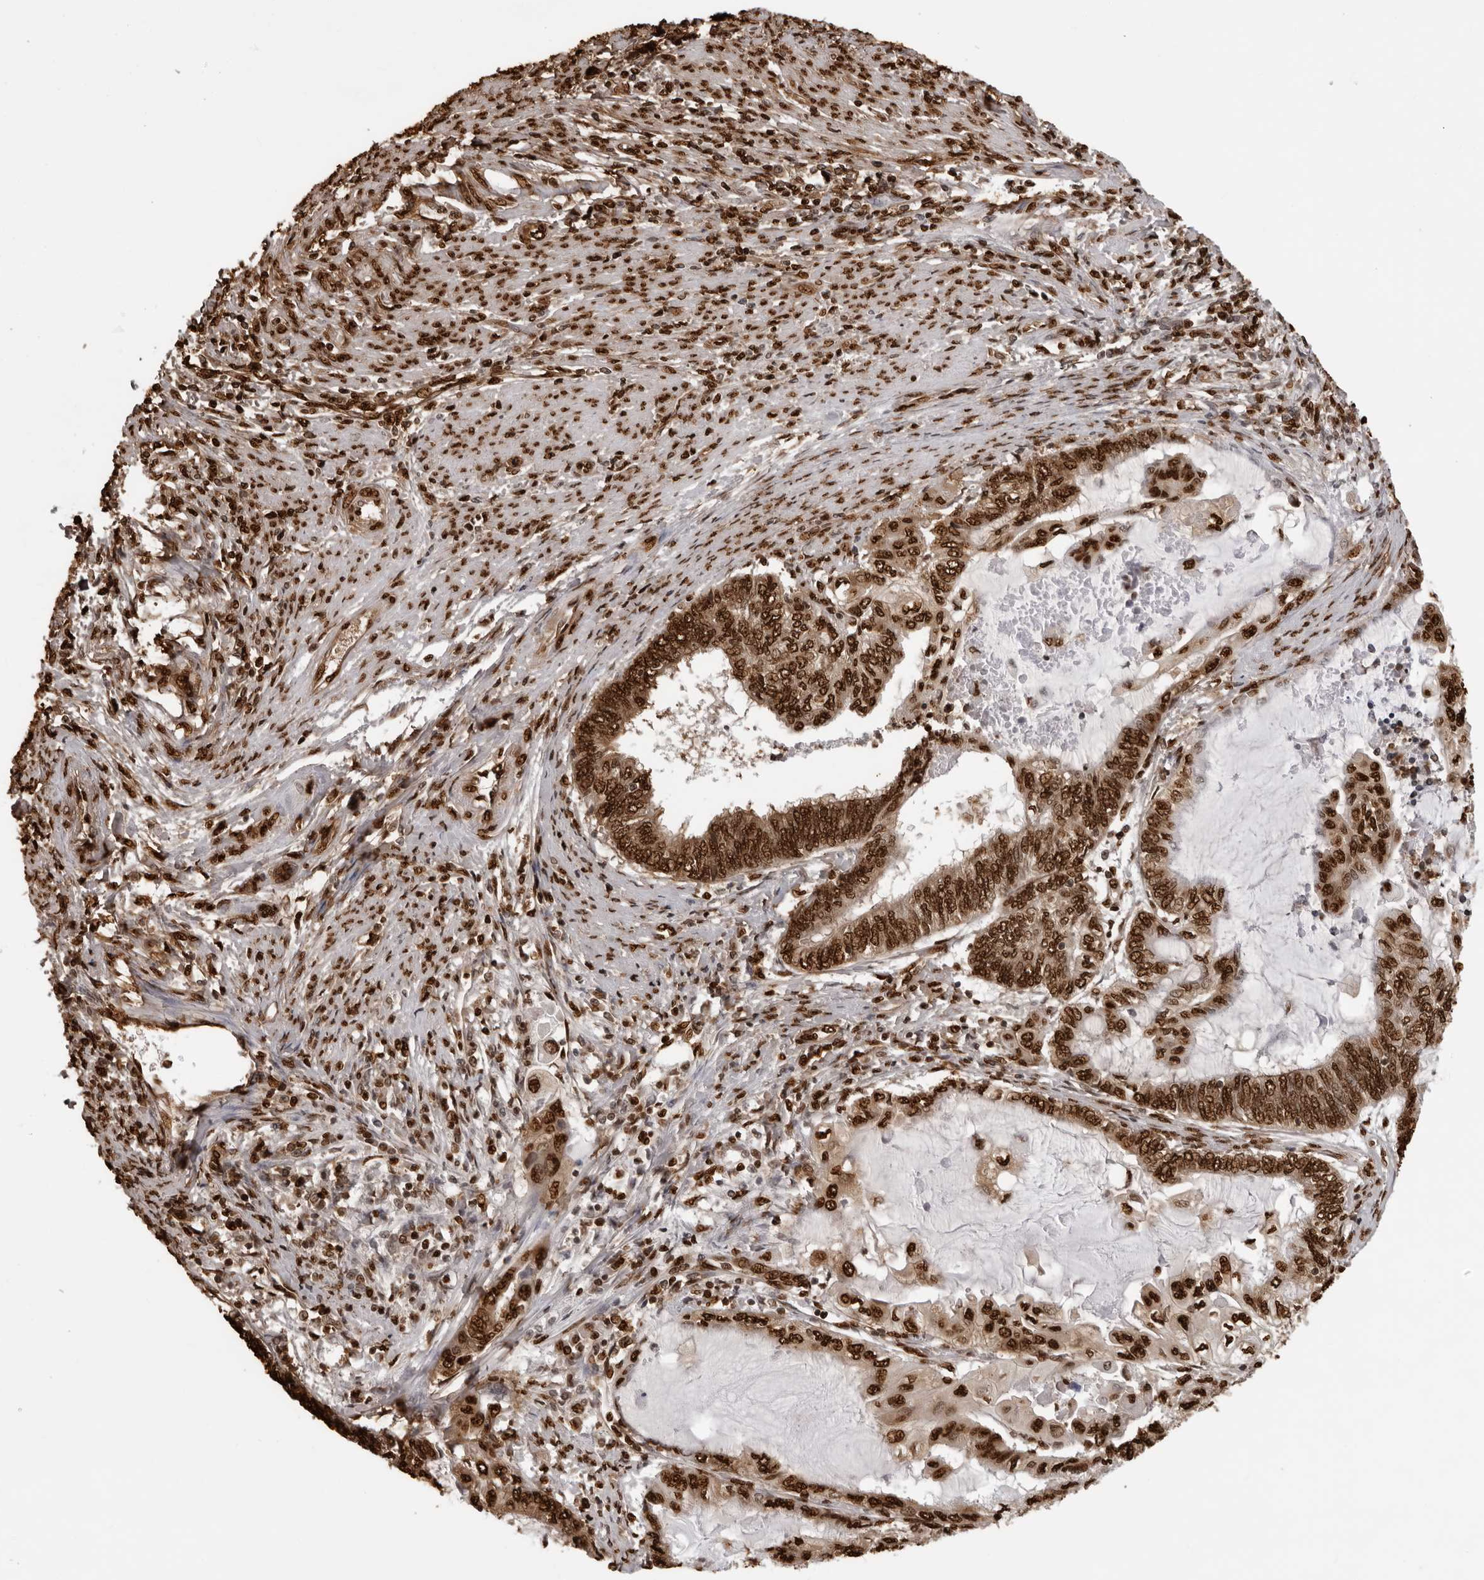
{"staining": {"intensity": "strong", "quantity": ">75%", "location": "nuclear"}, "tissue": "endometrial cancer", "cell_type": "Tumor cells", "image_type": "cancer", "snomed": [{"axis": "morphology", "description": "Adenocarcinoma, NOS"}, {"axis": "topography", "description": "Uterus"}, {"axis": "topography", "description": "Endometrium"}], "caption": "This micrograph reveals endometrial adenocarcinoma stained with immunohistochemistry to label a protein in brown. The nuclear of tumor cells show strong positivity for the protein. Nuclei are counter-stained blue.", "gene": "ZFP91", "patient": {"sex": "female", "age": 70}}